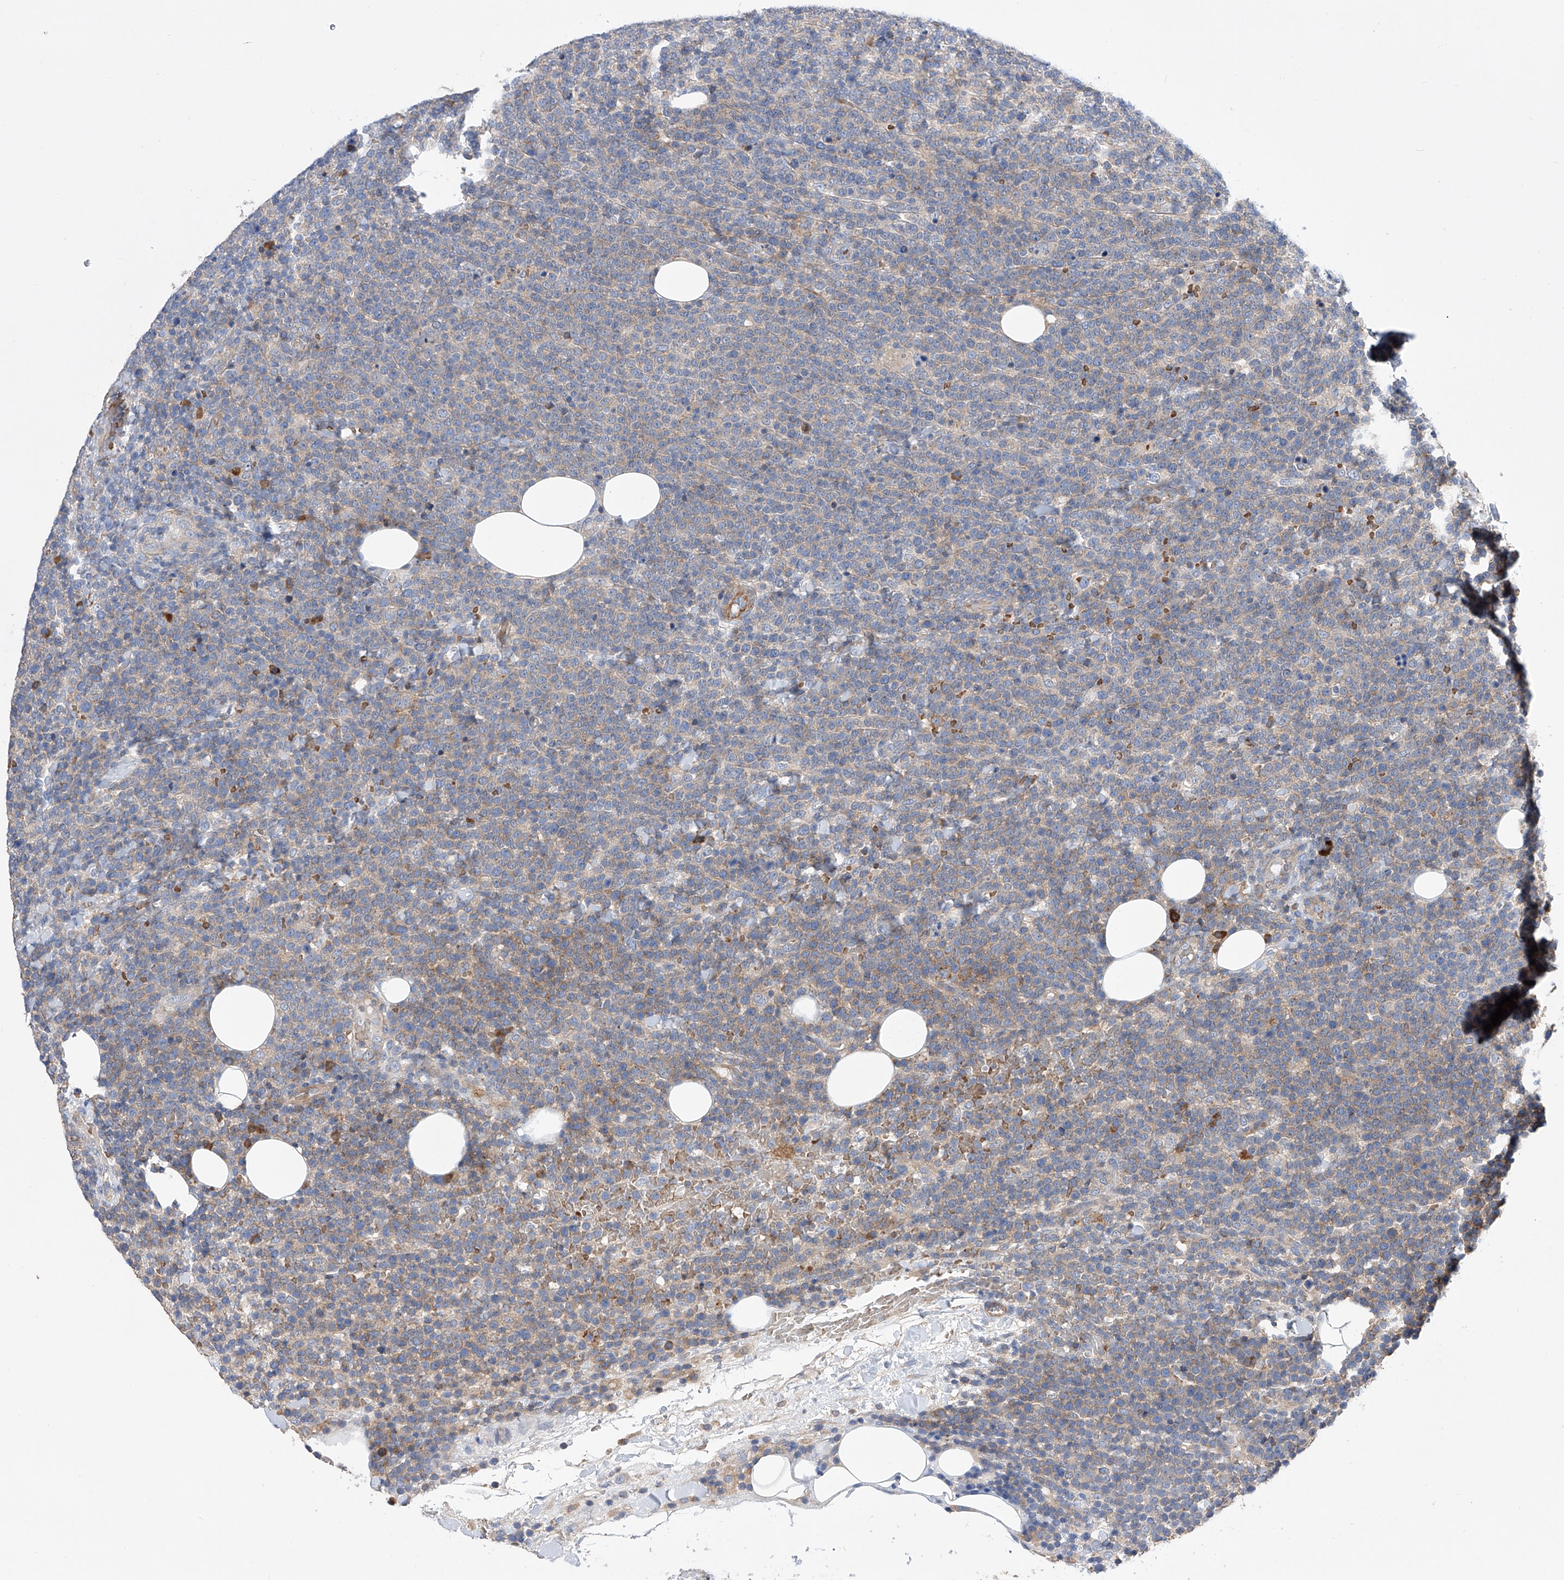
{"staining": {"intensity": "moderate", "quantity": "<25%", "location": "cytoplasmic/membranous"}, "tissue": "lymphoma", "cell_type": "Tumor cells", "image_type": "cancer", "snomed": [{"axis": "morphology", "description": "Malignant lymphoma, non-Hodgkin's type, High grade"}, {"axis": "topography", "description": "Lymph node"}], "caption": "Tumor cells demonstrate moderate cytoplasmic/membranous expression in approximately <25% of cells in lymphoma. Nuclei are stained in blue.", "gene": "NFATC4", "patient": {"sex": "male", "age": 61}}